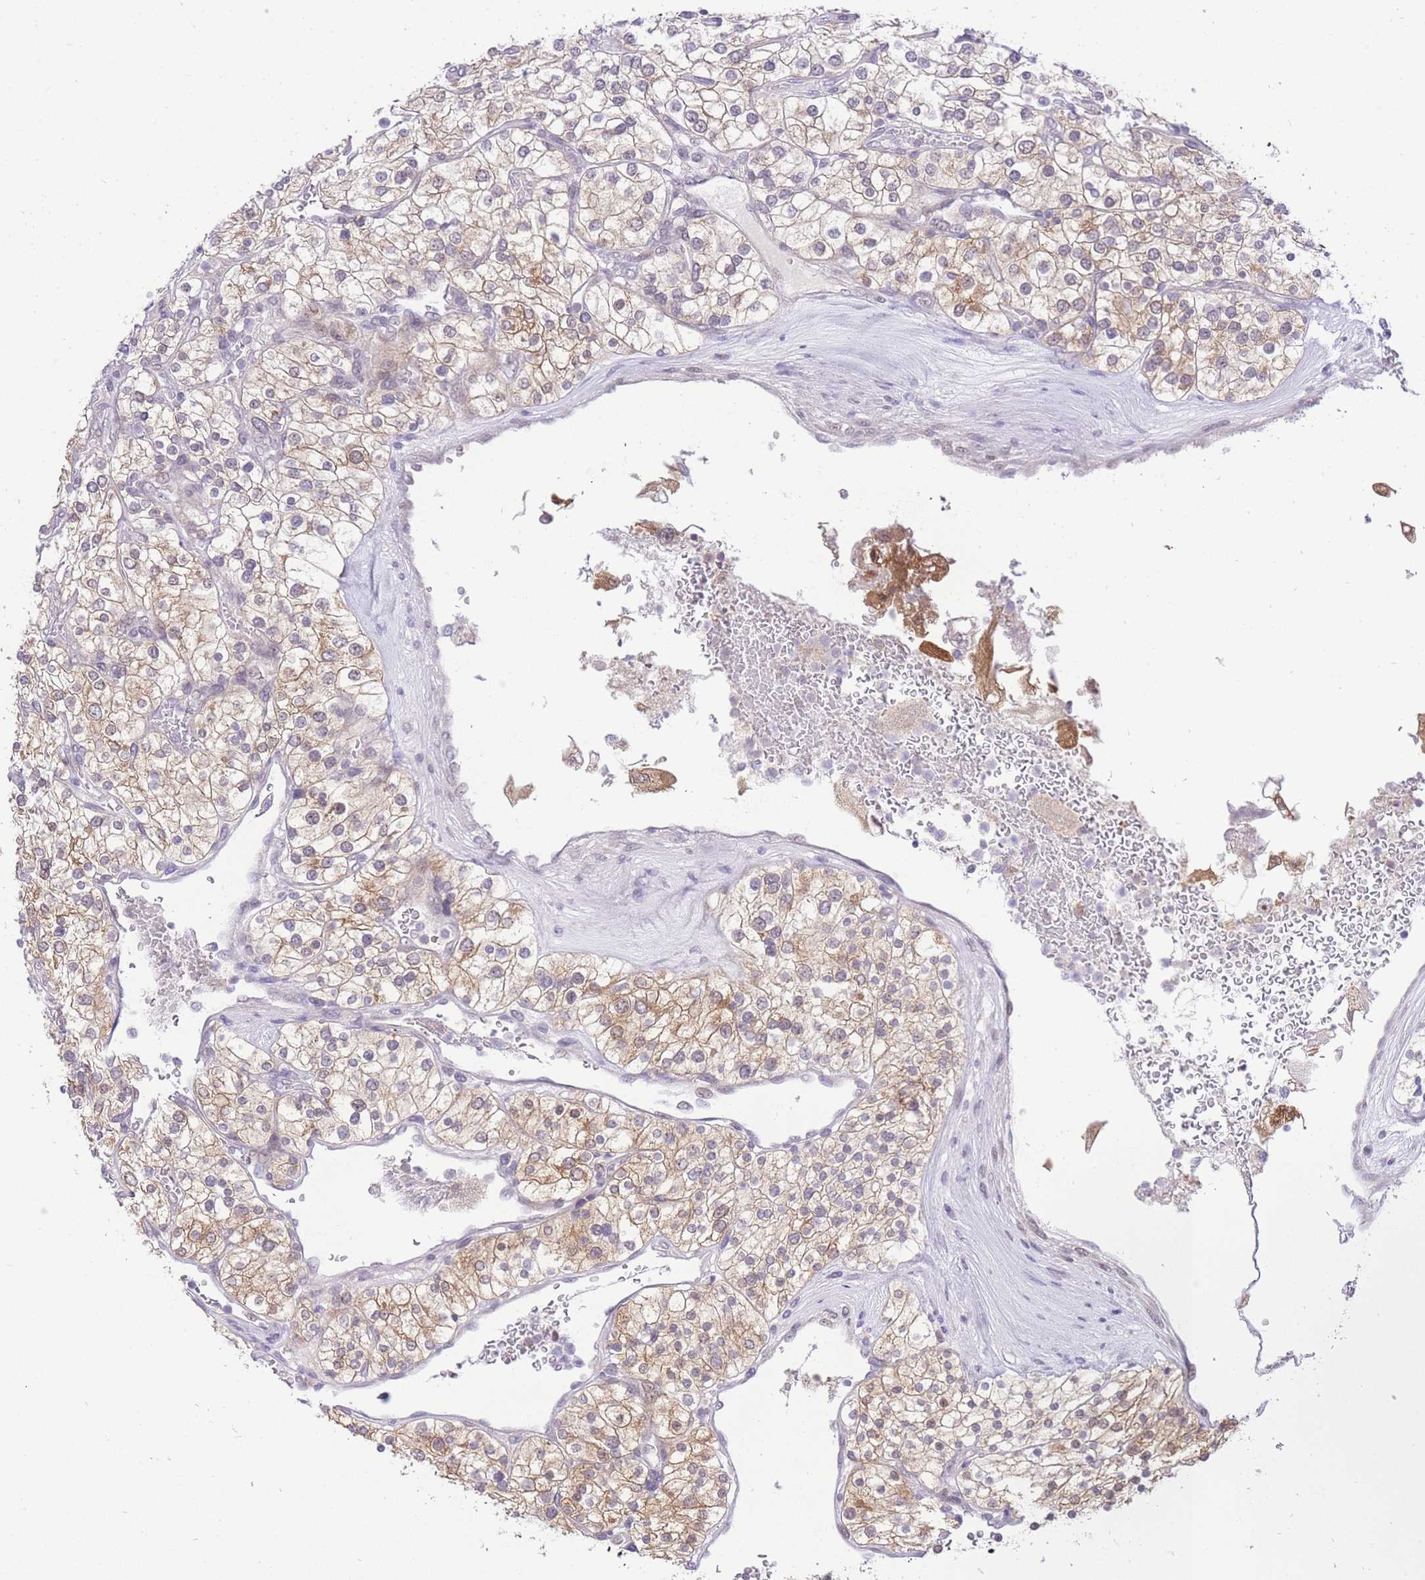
{"staining": {"intensity": "moderate", "quantity": "25%-75%", "location": "cytoplasmic/membranous"}, "tissue": "renal cancer", "cell_type": "Tumor cells", "image_type": "cancer", "snomed": [{"axis": "morphology", "description": "Adenocarcinoma, NOS"}, {"axis": "topography", "description": "Kidney"}], "caption": "This photomicrograph exhibits IHC staining of human renal adenocarcinoma, with medium moderate cytoplasmic/membranous positivity in about 25%-75% of tumor cells.", "gene": "STK39", "patient": {"sex": "male", "age": 80}}